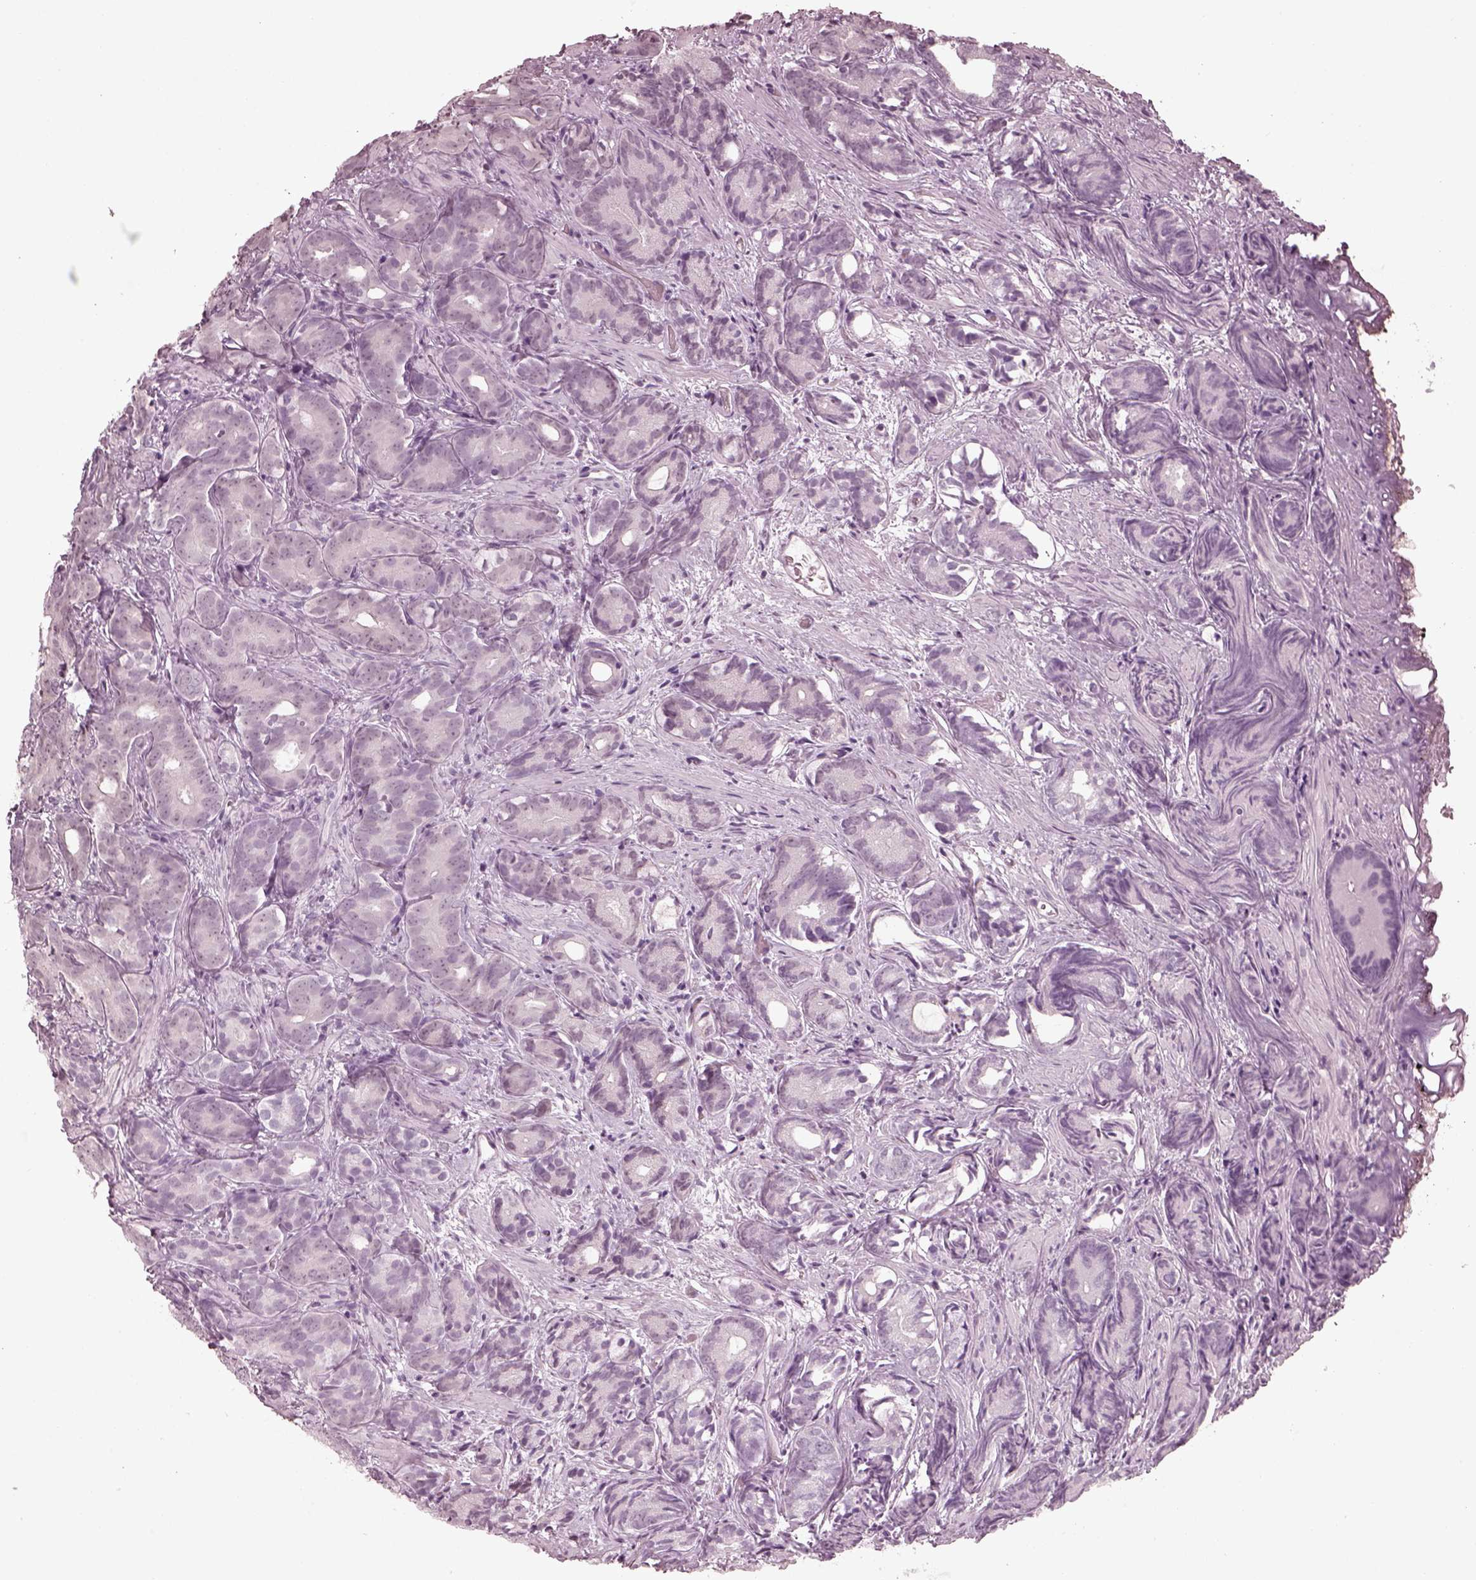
{"staining": {"intensity": "negative", "quantity": "none", "location": "none"}, "tissue": "prostate cancer", "cell_type": "Tumor cells", "image_type": "cancer", "snomed": [{"axis": "morphology", "description": "Adenocarcinoma, High grade"}, {"axis": "topography", "description": "Prostate"}], "caption": "Immunohistochemical staining of human adenocarcinoma (high-grade) (prostate) shows no significant positivity in tumor cells.", "gene": "C2orf81", "patient": {"sex": "male", "age": 84}}